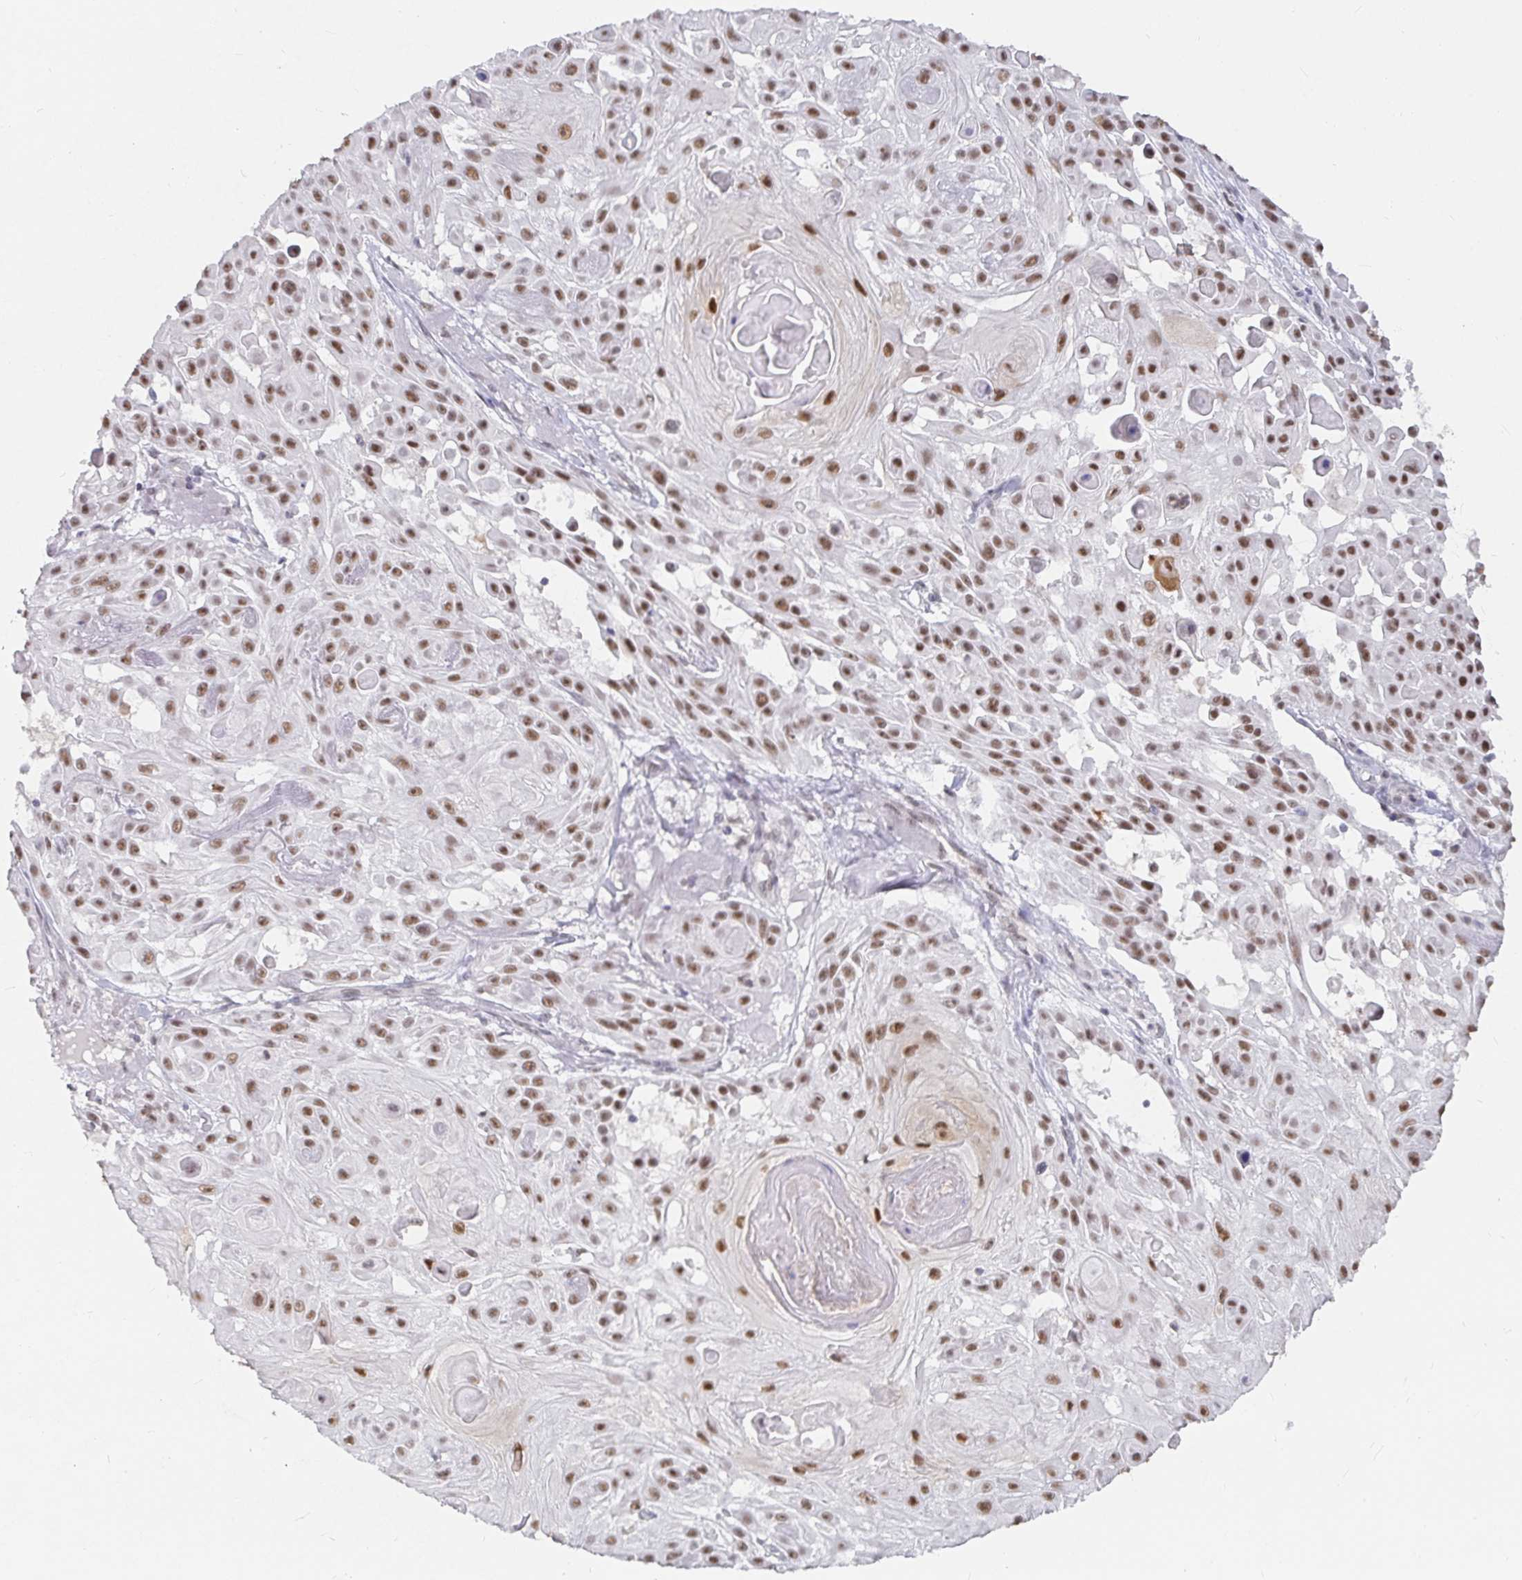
{"staining": {"intensity": "moderate", "quantity": ">75%", "location": "nuclear"}, "tissue": "skin cancer", "cell_type": "Tumor cells", "image_type": "cancer", "snomed": [{"axis": "morphology", "description": "Squamous cell carcinoma, NOS"}, {"axis": "topography", "description": "Skin"}], "caption": "Squamous cell carcinoma (skin) stained with DAB (3,3'-diaminobenzidine) immunohistochemistry (IHC) displays medium levels of moderate nuclear expression in about >75% of tumor cells.", "gene": "RCOR1", "patient": {"sex": "male", "age": 91}}